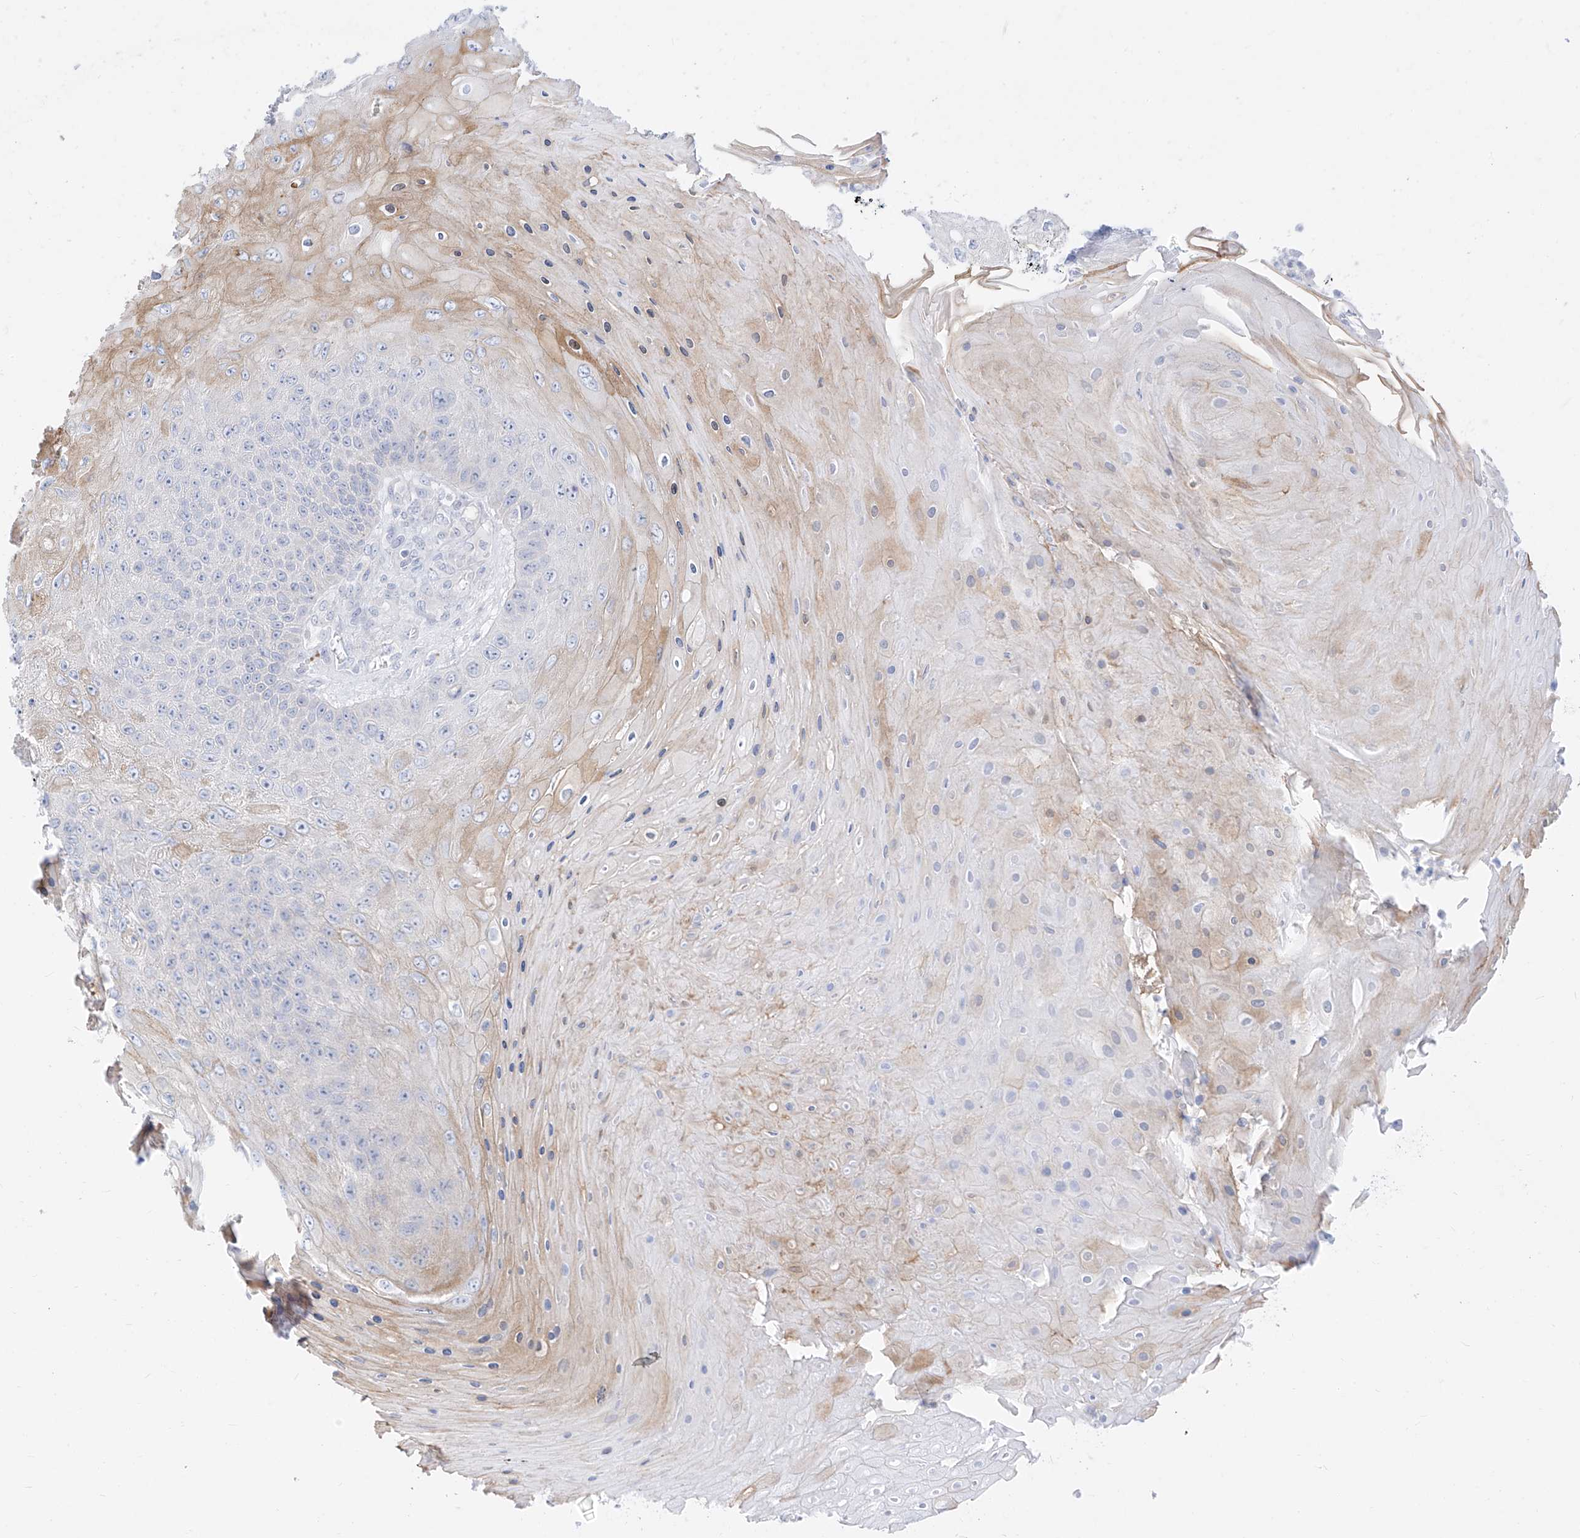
{"staining": {"intensity": "moderate", "quantity": "<25%", "location": "cytoplasmic/membranous"}, "tissue": "skin cancer", "cell_type": "Tumor cells", "image_type": "cancer", "snomed": [{"axis": "morphology", "description": "Squamous cell carcinoma, NOS"}, {"axis": "topography", "description": "Skin"}], "caption": "A histopathology image of skin cancer (squamous cell carcinoma) stained for a protein demonstrates moderate cytoplasmic/membranous brown staining in tumor cells. The staining is performed using DAB brown chromogen to label protein expression. The nuclei are counter-stained blue using hematoxylin.", "gene": "SYTL3", "patient": {"sex": "female", "age": 88}}